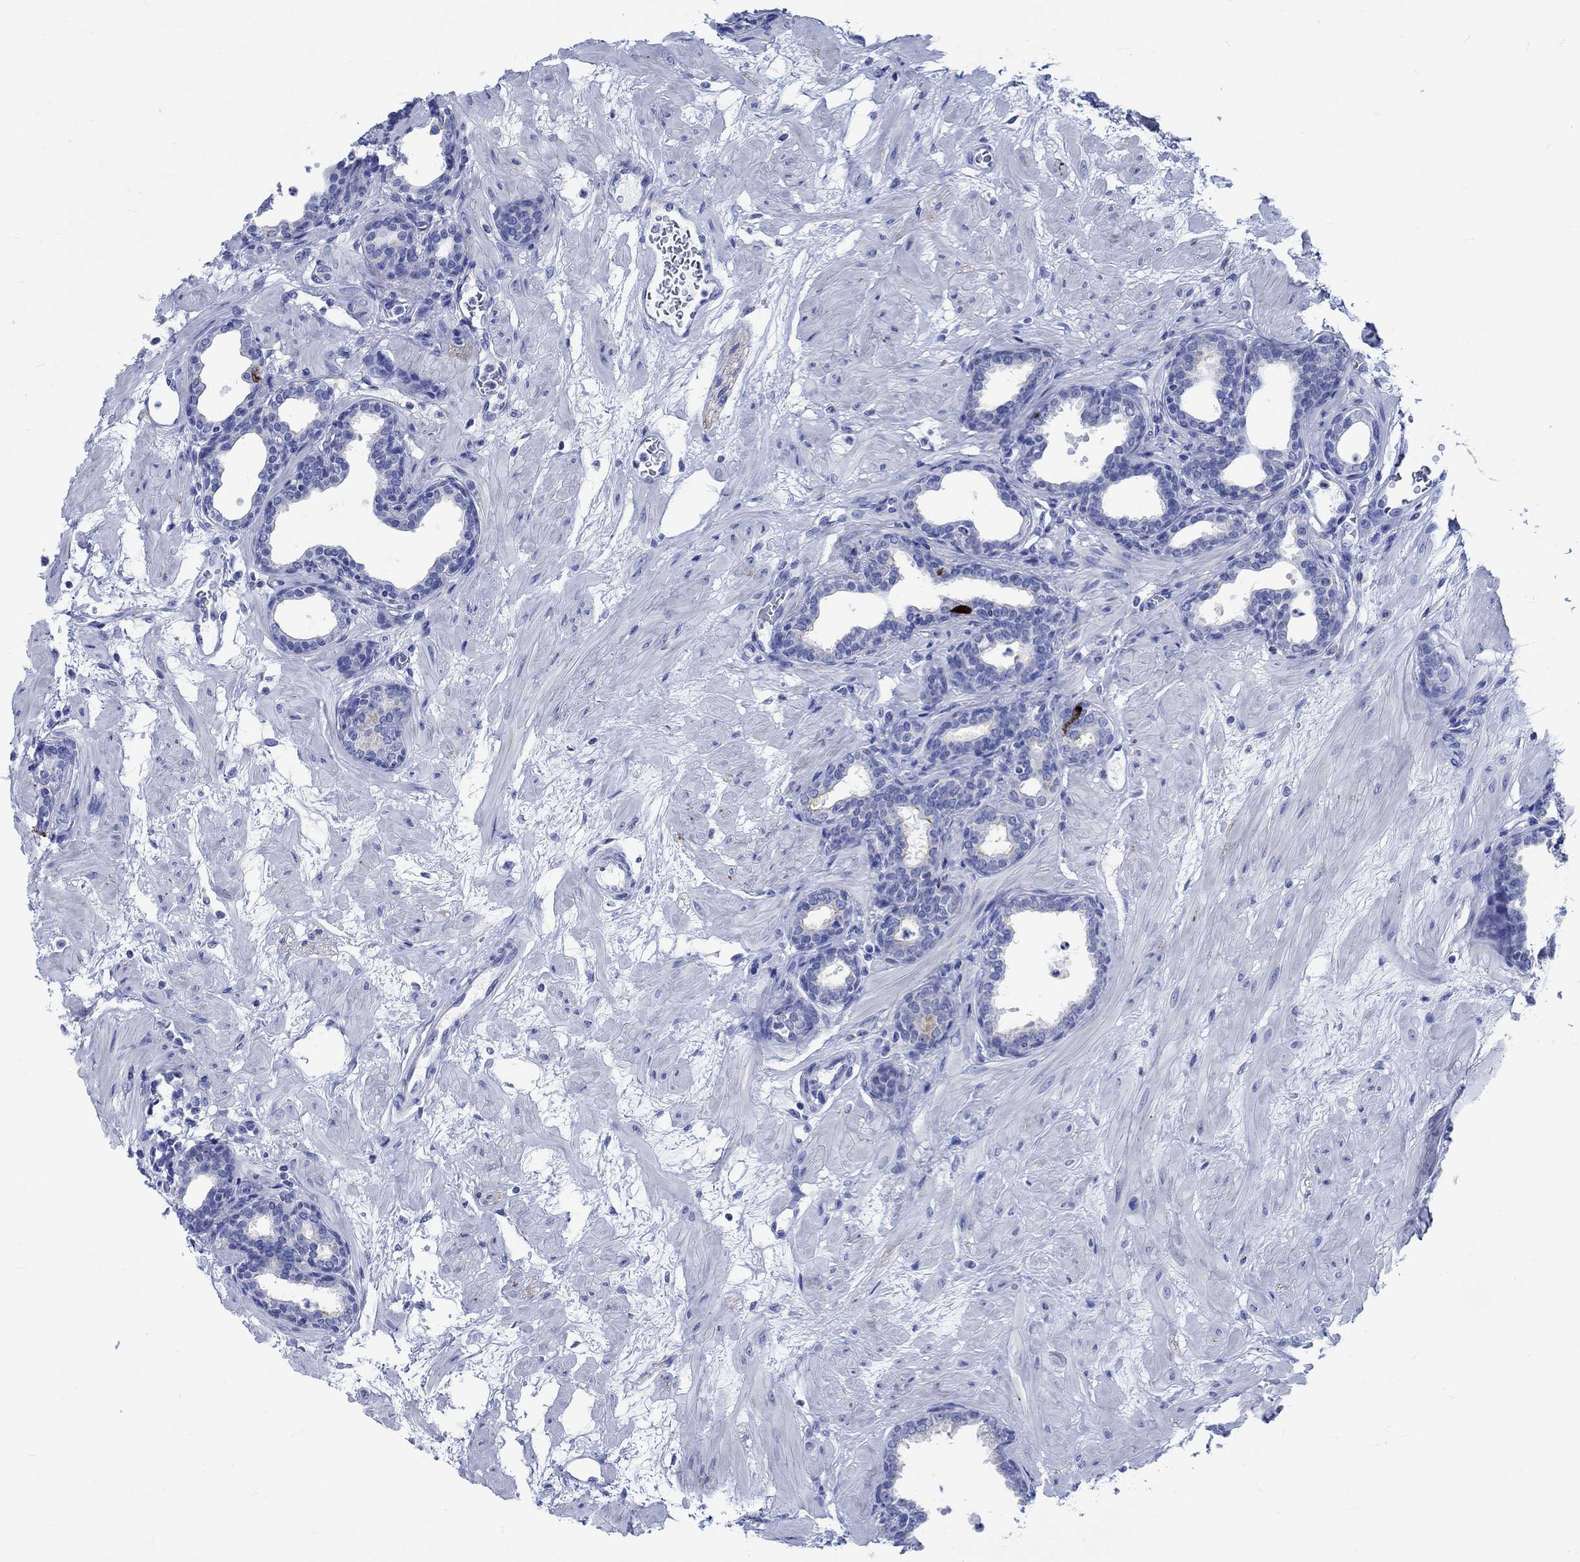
{"staining": {"intensity": "negative", "quantity": "none", "location": "none"}, "tissue": "prostate", "cell_type": "Glandular cells", "image_type": "normal", "snomed": [{"axis": "morphology", "description": "Normal tissue, NOS"}, {"axis": "topography", "description": "Prostate"}], "caption": "Immunohistochemical staining of unremarkable human prostate displays no significant staining in glandular cells.", "gene": "PTPRN2", "patient": {"sex": "male", "age": 37}}